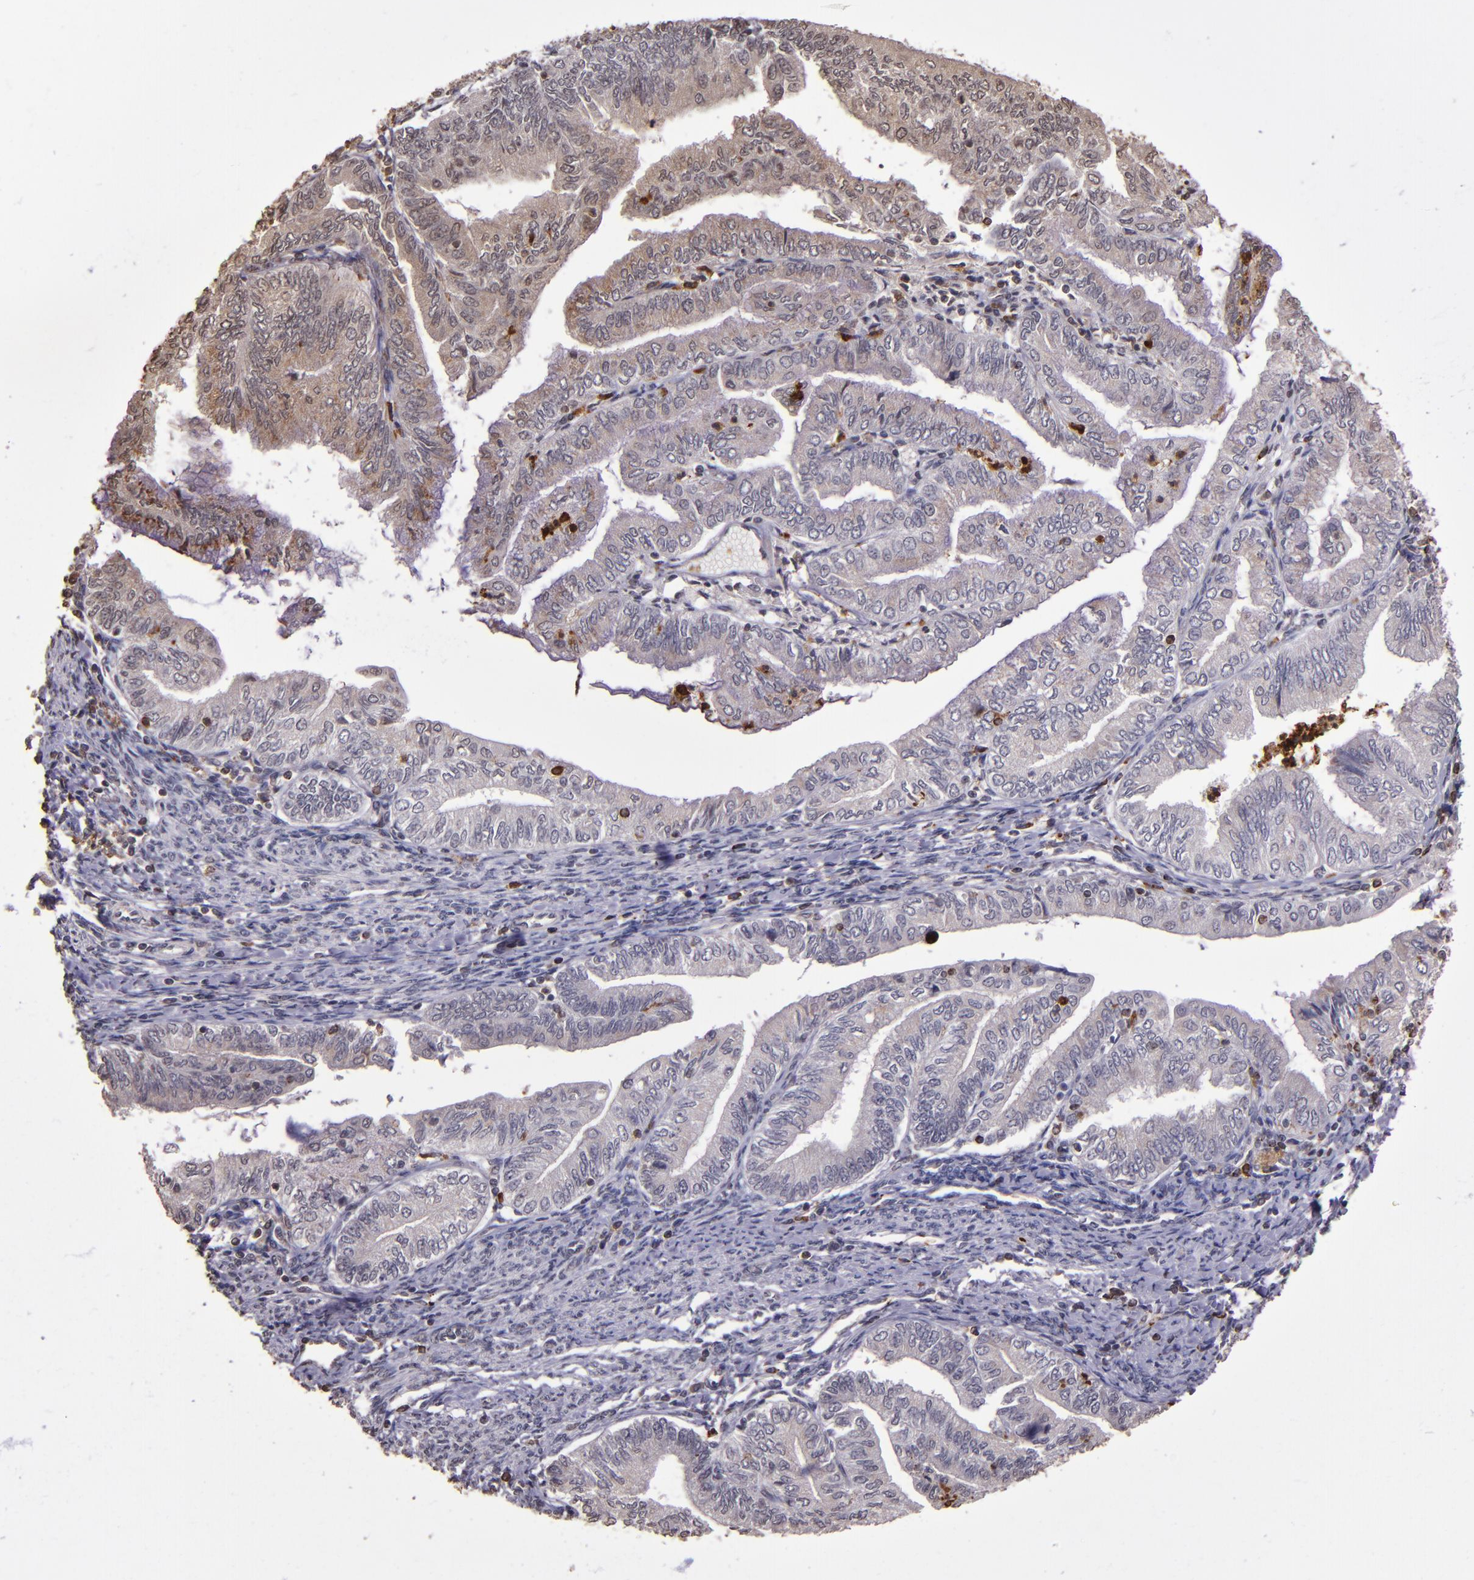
{"staining": {"intensity": "weak", "quantity": "<25%", "location": "cytoplasmic/membranous"}, "tissue": "endometrial cancer", "cell_type": "Tumor cells", "image_type": "cancer", "snomed": [{"axis": "morphology", "description": "Adenocarcinoma, NOS"}, {"axis": "topography", "description": "Endometrium"}], "caption": "High magnification brightfield microscopy of adenocarcinoma (endometrial) stained with DAB (brown) and counterstained with hematoxylin (blue): tumor cells show no significant expression.", "gene": "SLC2A3", "patient": {"sex": "female", "age": 66}}